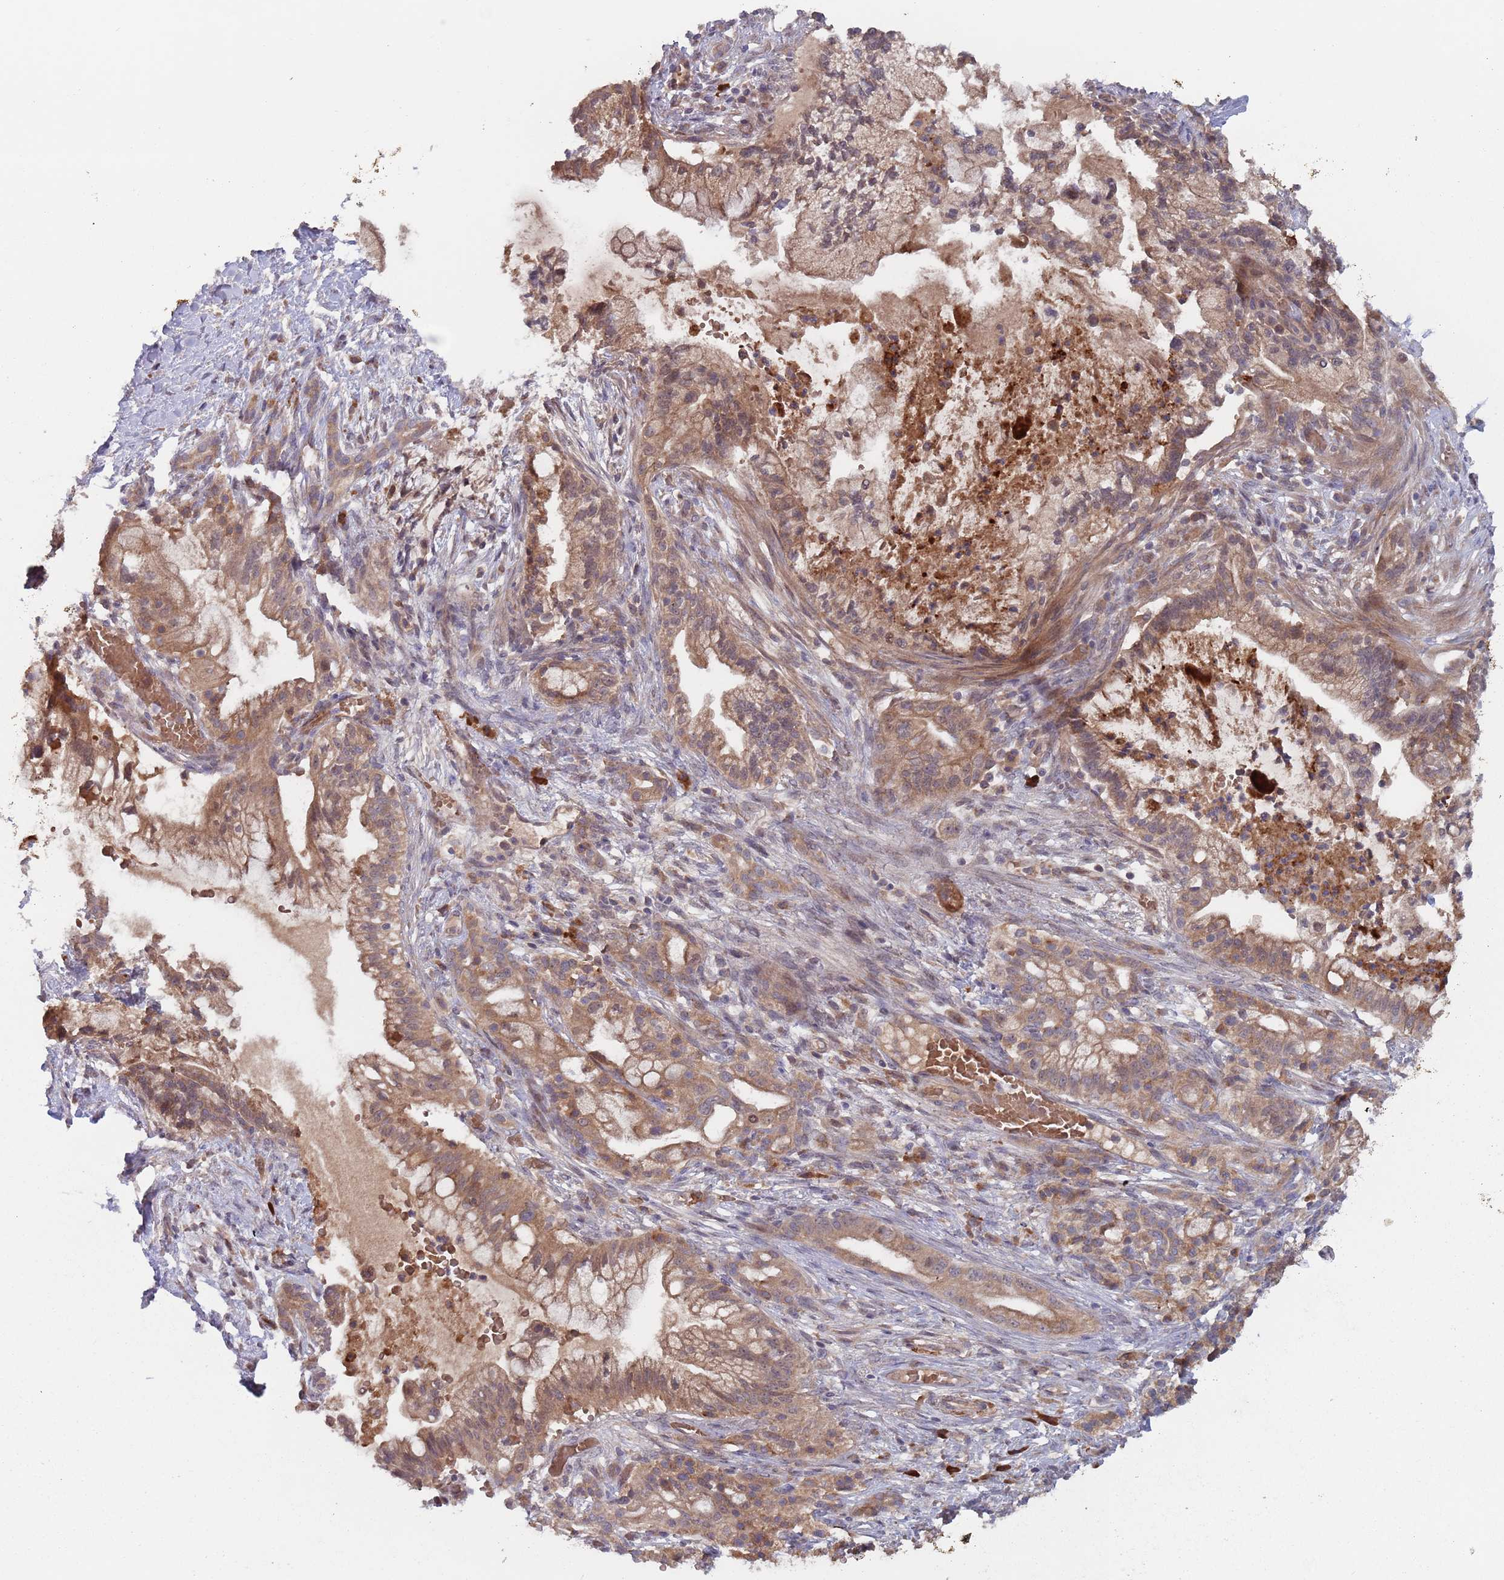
{"staining": {"intensity": "moderate", "quantity": ">75%", "location": "cytoplasmic/membranous"}, "tissue": "pancreatic cancer", "cell_type": "Tumor cells", "image_type": "cancer", "snomed": [{"axis": "morphology", "description": "Adenocarcinoma, NOS"}, {"axis": "topography", "description": "Pancreas"}], "caption": "Pancreatic cancer (adenocarcinoma) tissue reveals moderate cytoplasmic/membranous positivity in approximately >75% of tumor cells, visualized by immunohistochemistry.", "gene": "ZNF140", "patient": {"sex": "male", "age": 44}}